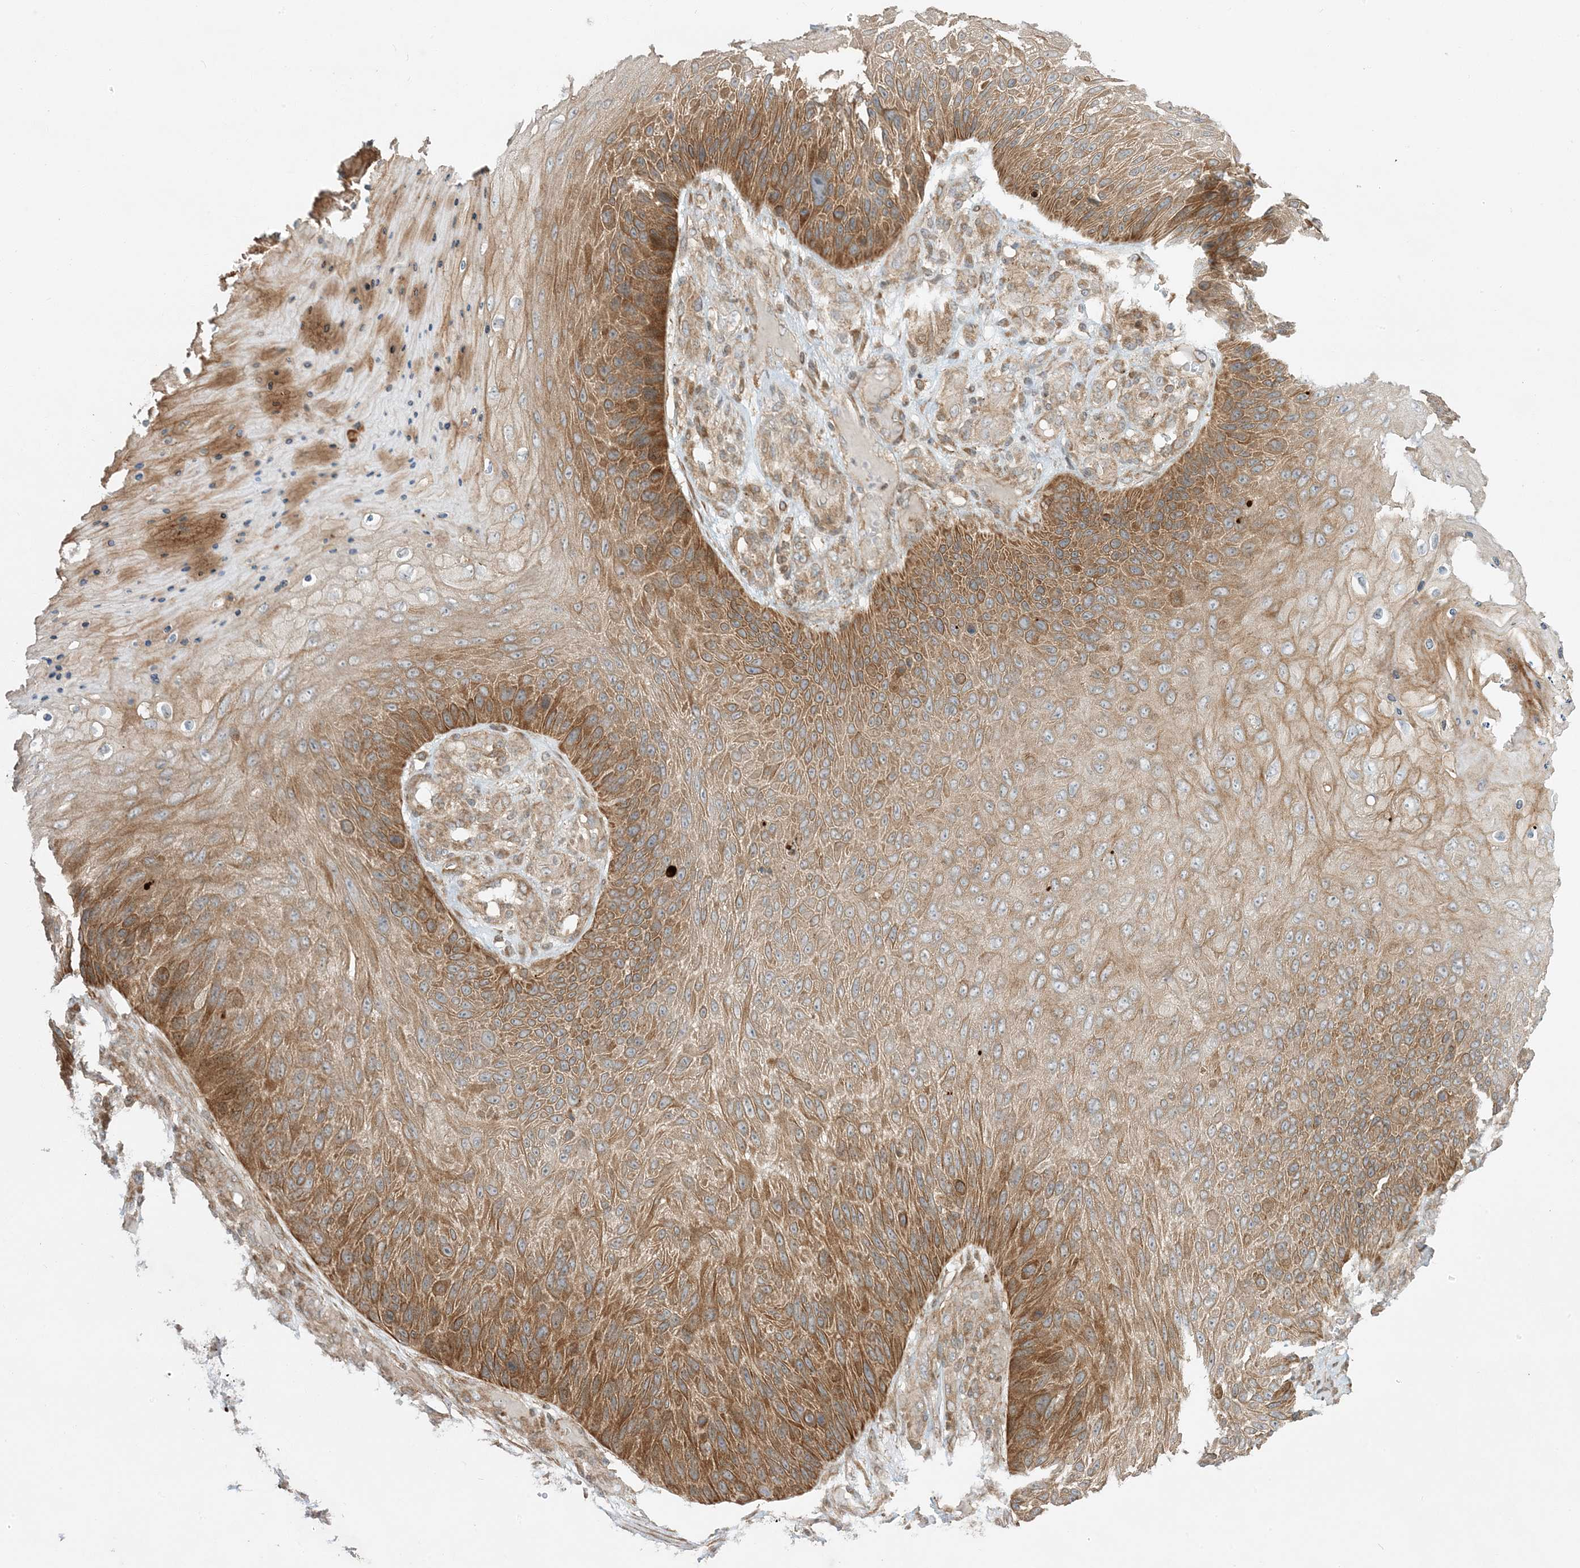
{"staining": {"intensity": "moderate", "quantity": ">75%", "location": "cytoplasmic/membranous"}, "tissue": "skin cancer", "cell_type": "Tumor cells", "image_type": "cancer", "snomed": [{"axis": "morphology", "description": "Squamous cell carcinoma, NOS"}, {"axis": "topography", "description": "Skin"}], "caption": "Immunohistochemical staining of skin cancer (squamous cell carcinoma) shows medium levels of moderate cytoplasmic/membranous positivity in approximately >75% of tumor cells. (Stains: DAB (3,3'-diaminobenzidine) in brown, nuclei in blue, Microscopy: brightfield microscopy at high magnification).", "gene": "SCARF2", "patient": {"sex": "female", "age": 88}}